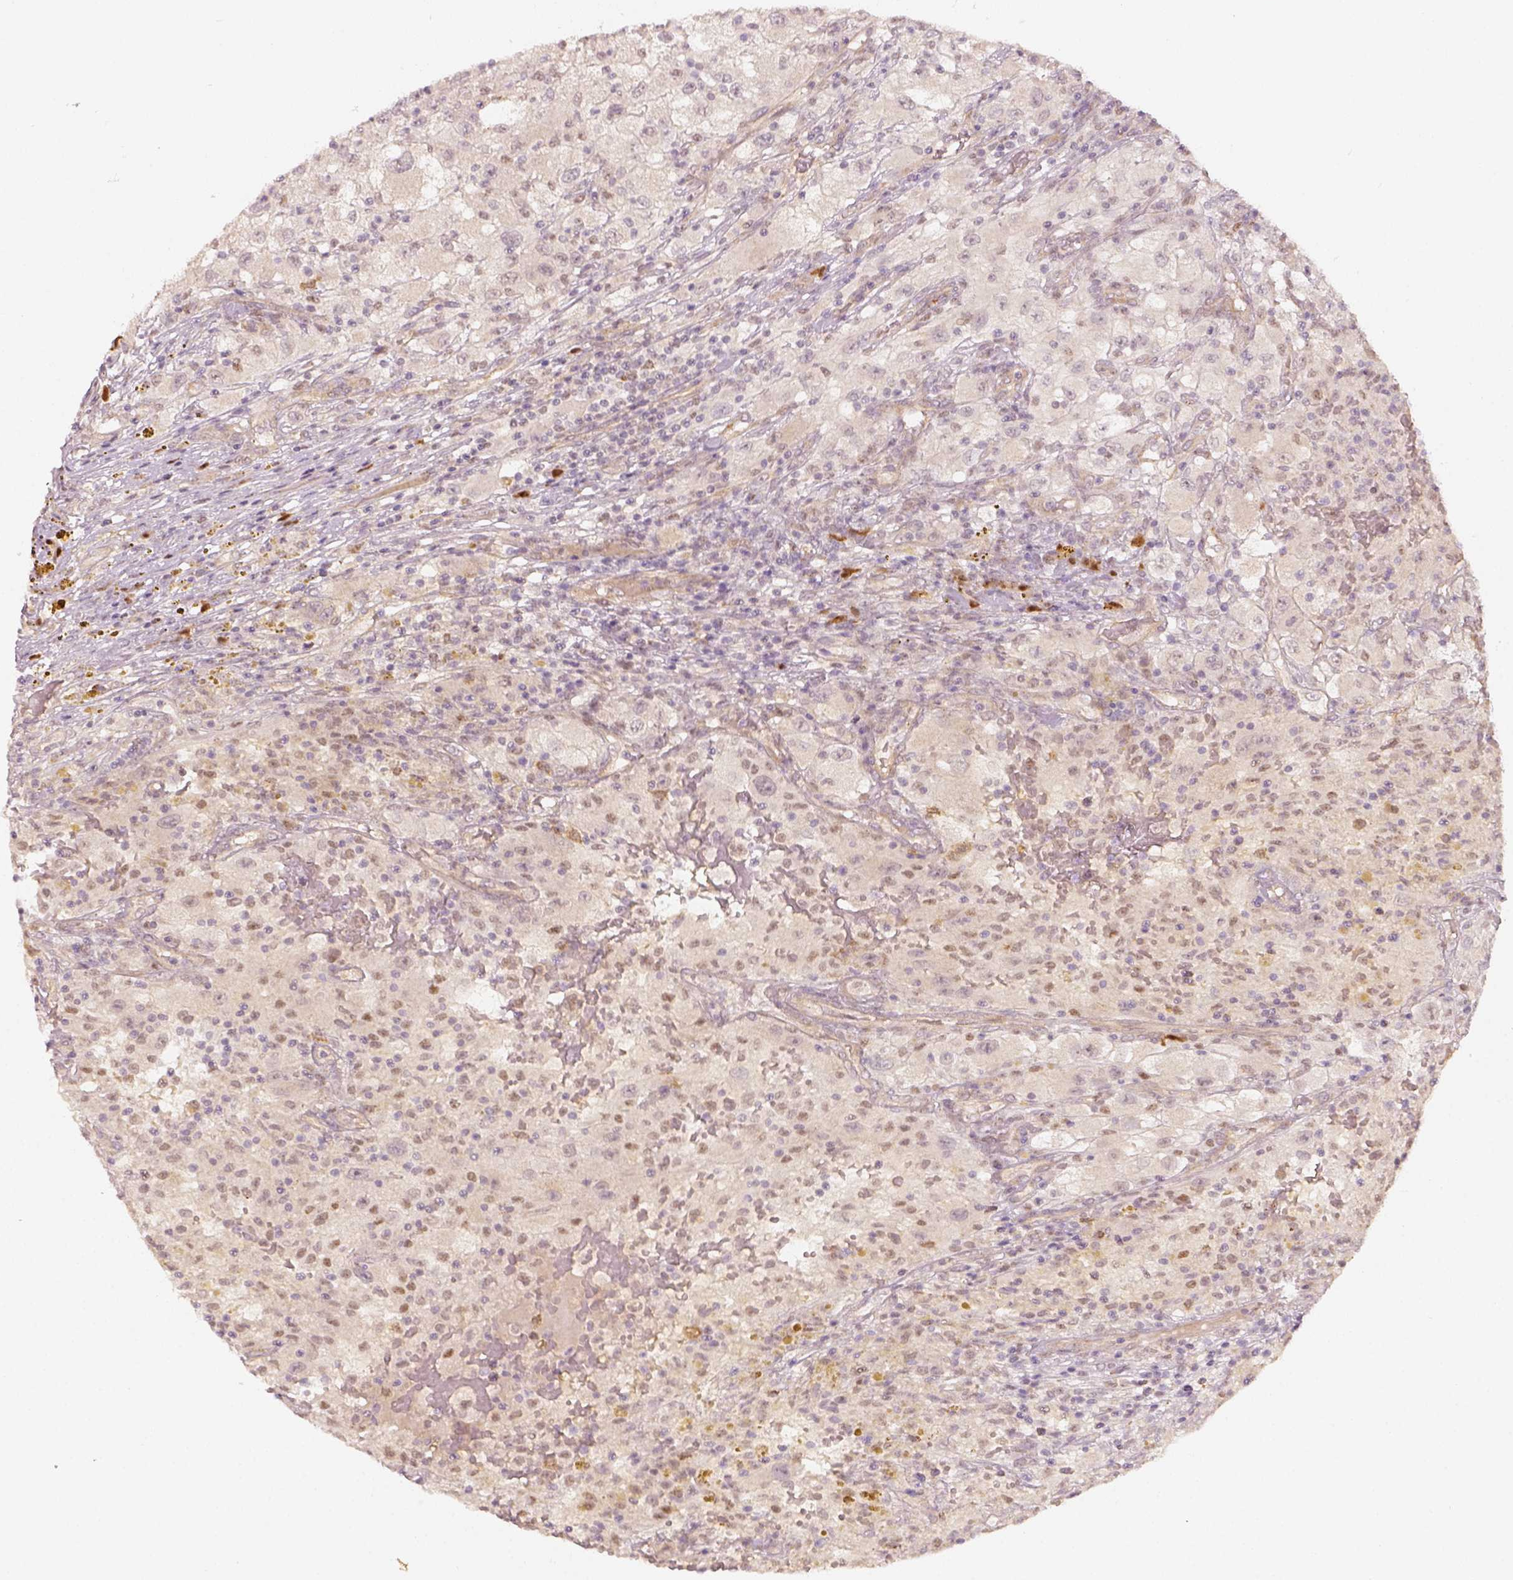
{"staining": {"intensity": "weak", "quantity": "<25%", "location": "nuclear"}, "tissue": "renal cancer", "cell_type": "Tumor cells", "image_type": "cancer", "snomed": [{"axis": "morphology", "description": "Adenocarcinoma, NOS"}, {"axis": "topography", "description": "Kidney"}], "caption": "An IHC micrograph of renal adenocarcinoma is shown. There is no staining in tumor cells of renal adenocarcinoma. The staining is performed using DAB brown chromogen with nuclei counter-stained in using hematoxylin.", "gene": "EAF2", "patient": {"sex": "female", "age": 67}}